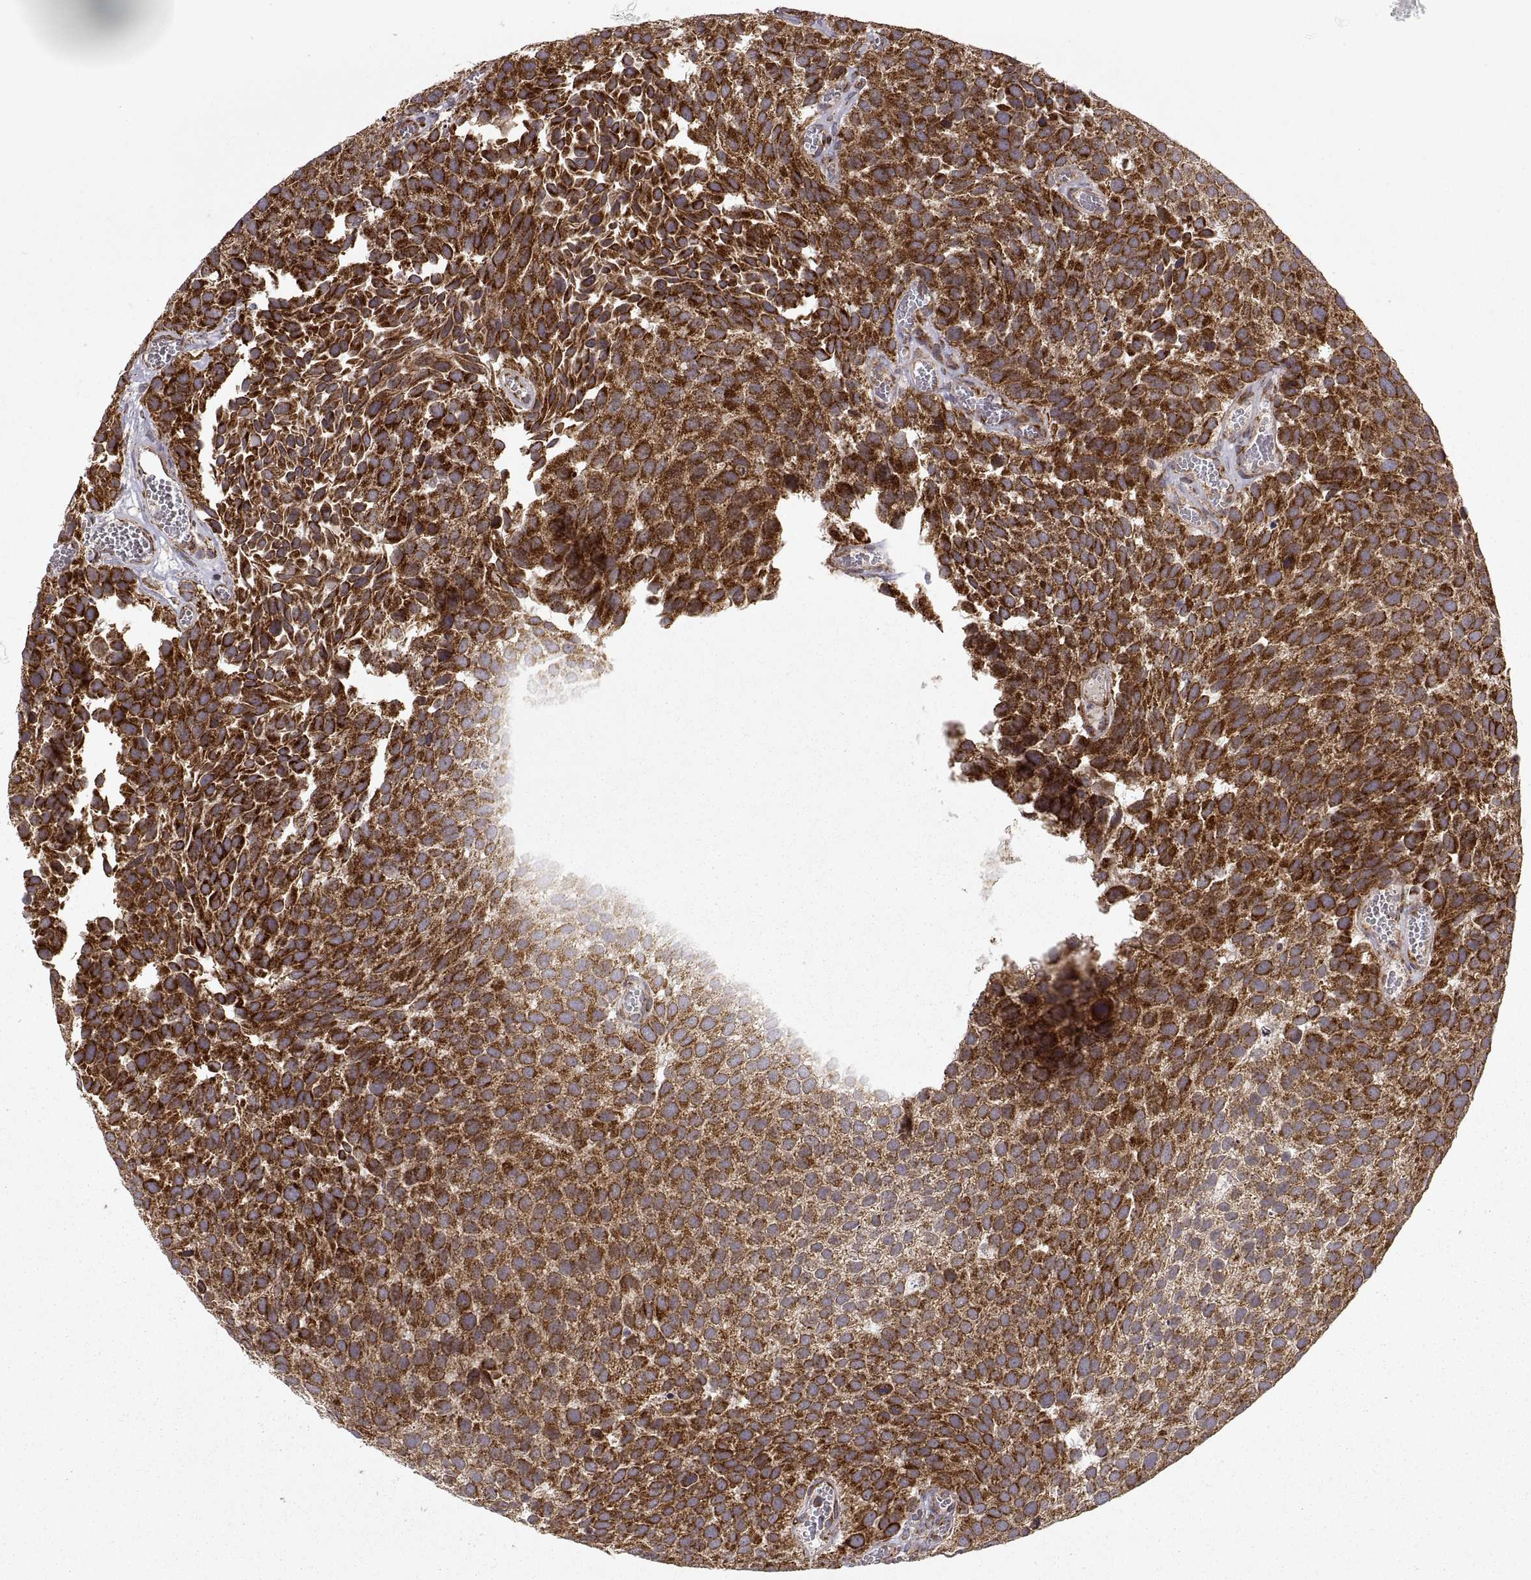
{"staining": {"intensity": "strong", "quantity": "25%-75%", "location": "cytoplasmic/membranous"}, "tissue": "urothelial cancer", "cell_type": "Tumor cells", "image_type": "cancer", "snomed": [{"axis": "morphology", "description": "Urothelial carcinoma, Low grade"}, {"axis": "topography", "description": "Urinary bladder"}], "caption": "Immunohistochemistry (IHC) (DAB) staining of urothelial carcinoma (low-grade) exhibits strong cytoplasmic/membranous protein positivity in about 25%-75% of tumor cells.", "gene": "MANBAL", "patient": {"sex": "female", "age": 69}}